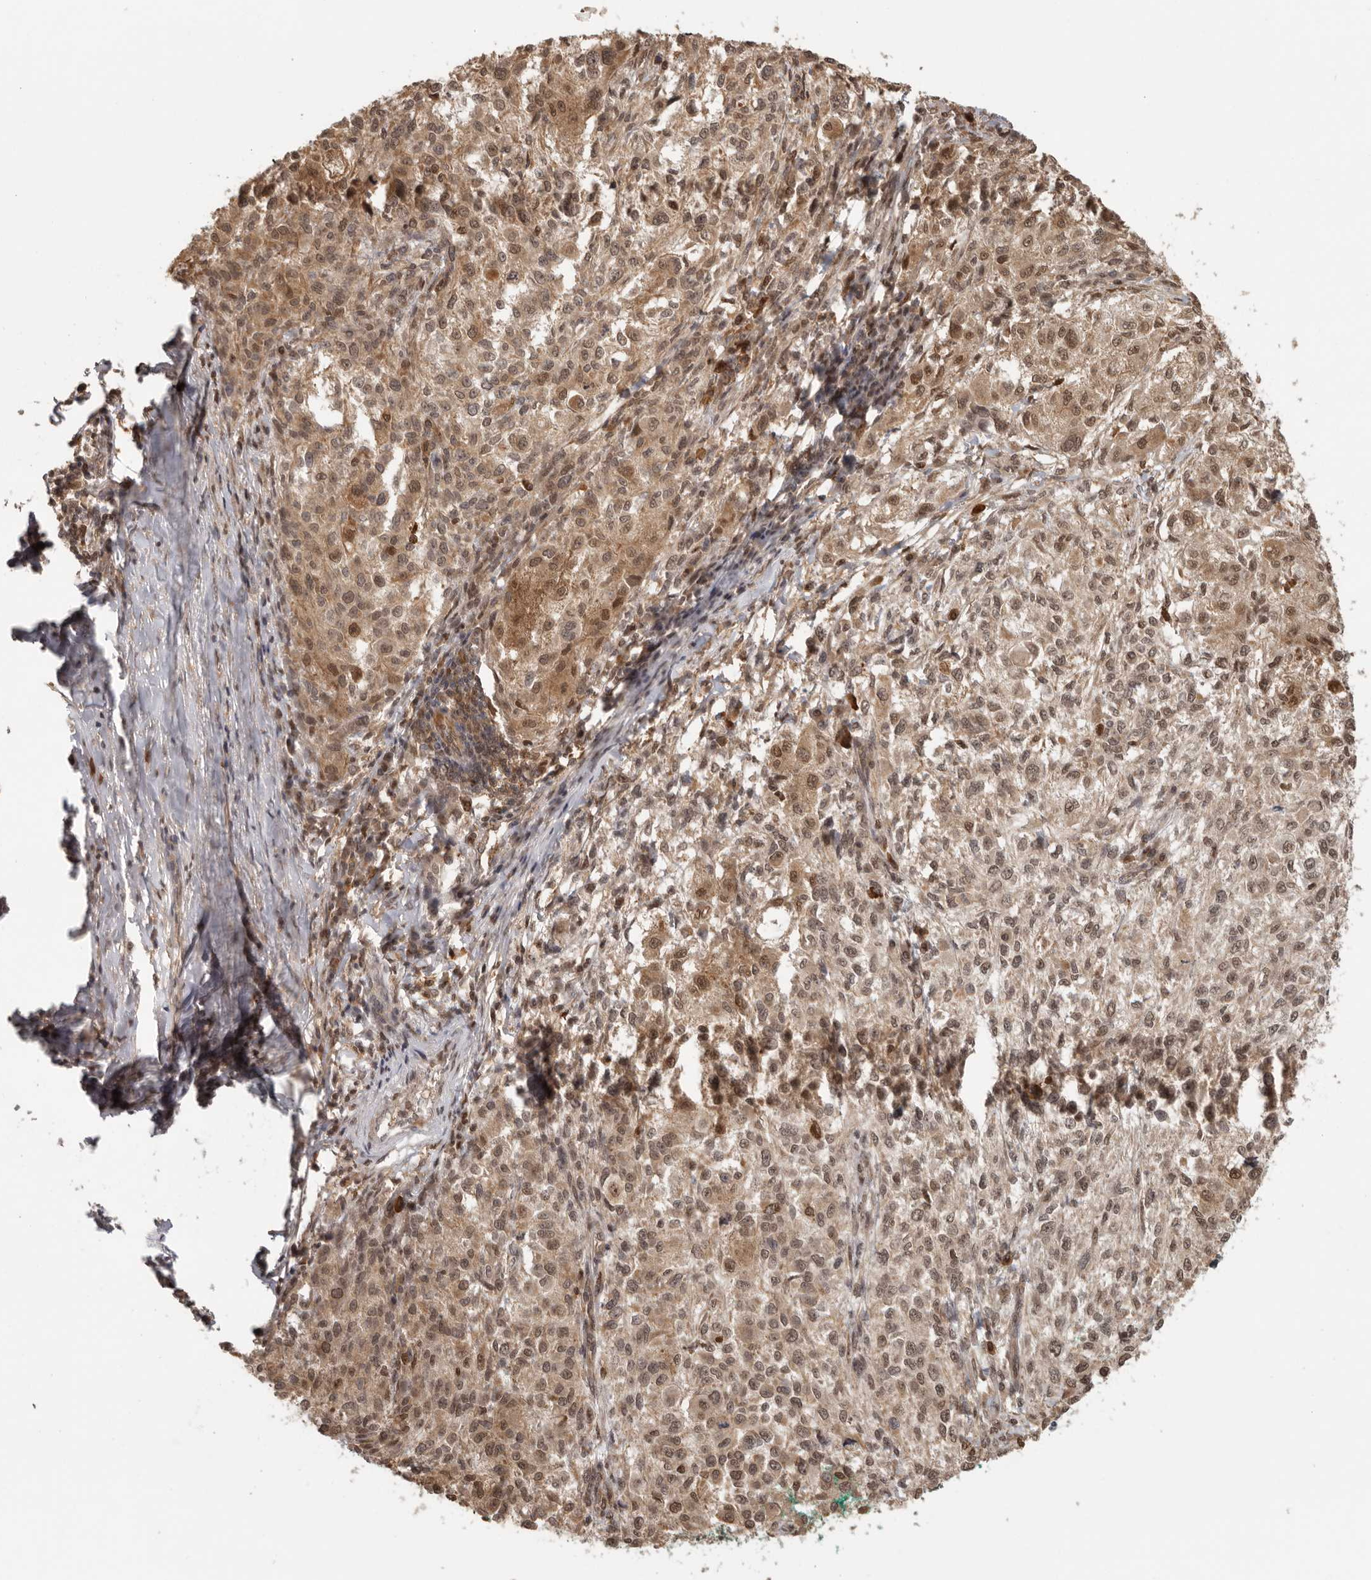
{"staining": {"intensity": "weak", "quantity": ">75%", "location": "cytoplasmic/membranous,nuclear"}, "tissue": "melanoma", "cell_type": "Tumor cells", "image_type": "cancer", "snomed": [{"axis": "morphology", "description": "Necrosis, NOS"}, {"axis": "morphology", "description": "Malignant melanoma, NOS"}, {"axis": "topography", "description": "Skin"}], "caption": "Immunohistochemical staining of human melanoma displays low levels of weak cytoplasmic/membranous and nuclear protein positivity in about >75% of tumor cells.", "gene": "PSMA5", "patient": {"sex": "female", "age": 87}}